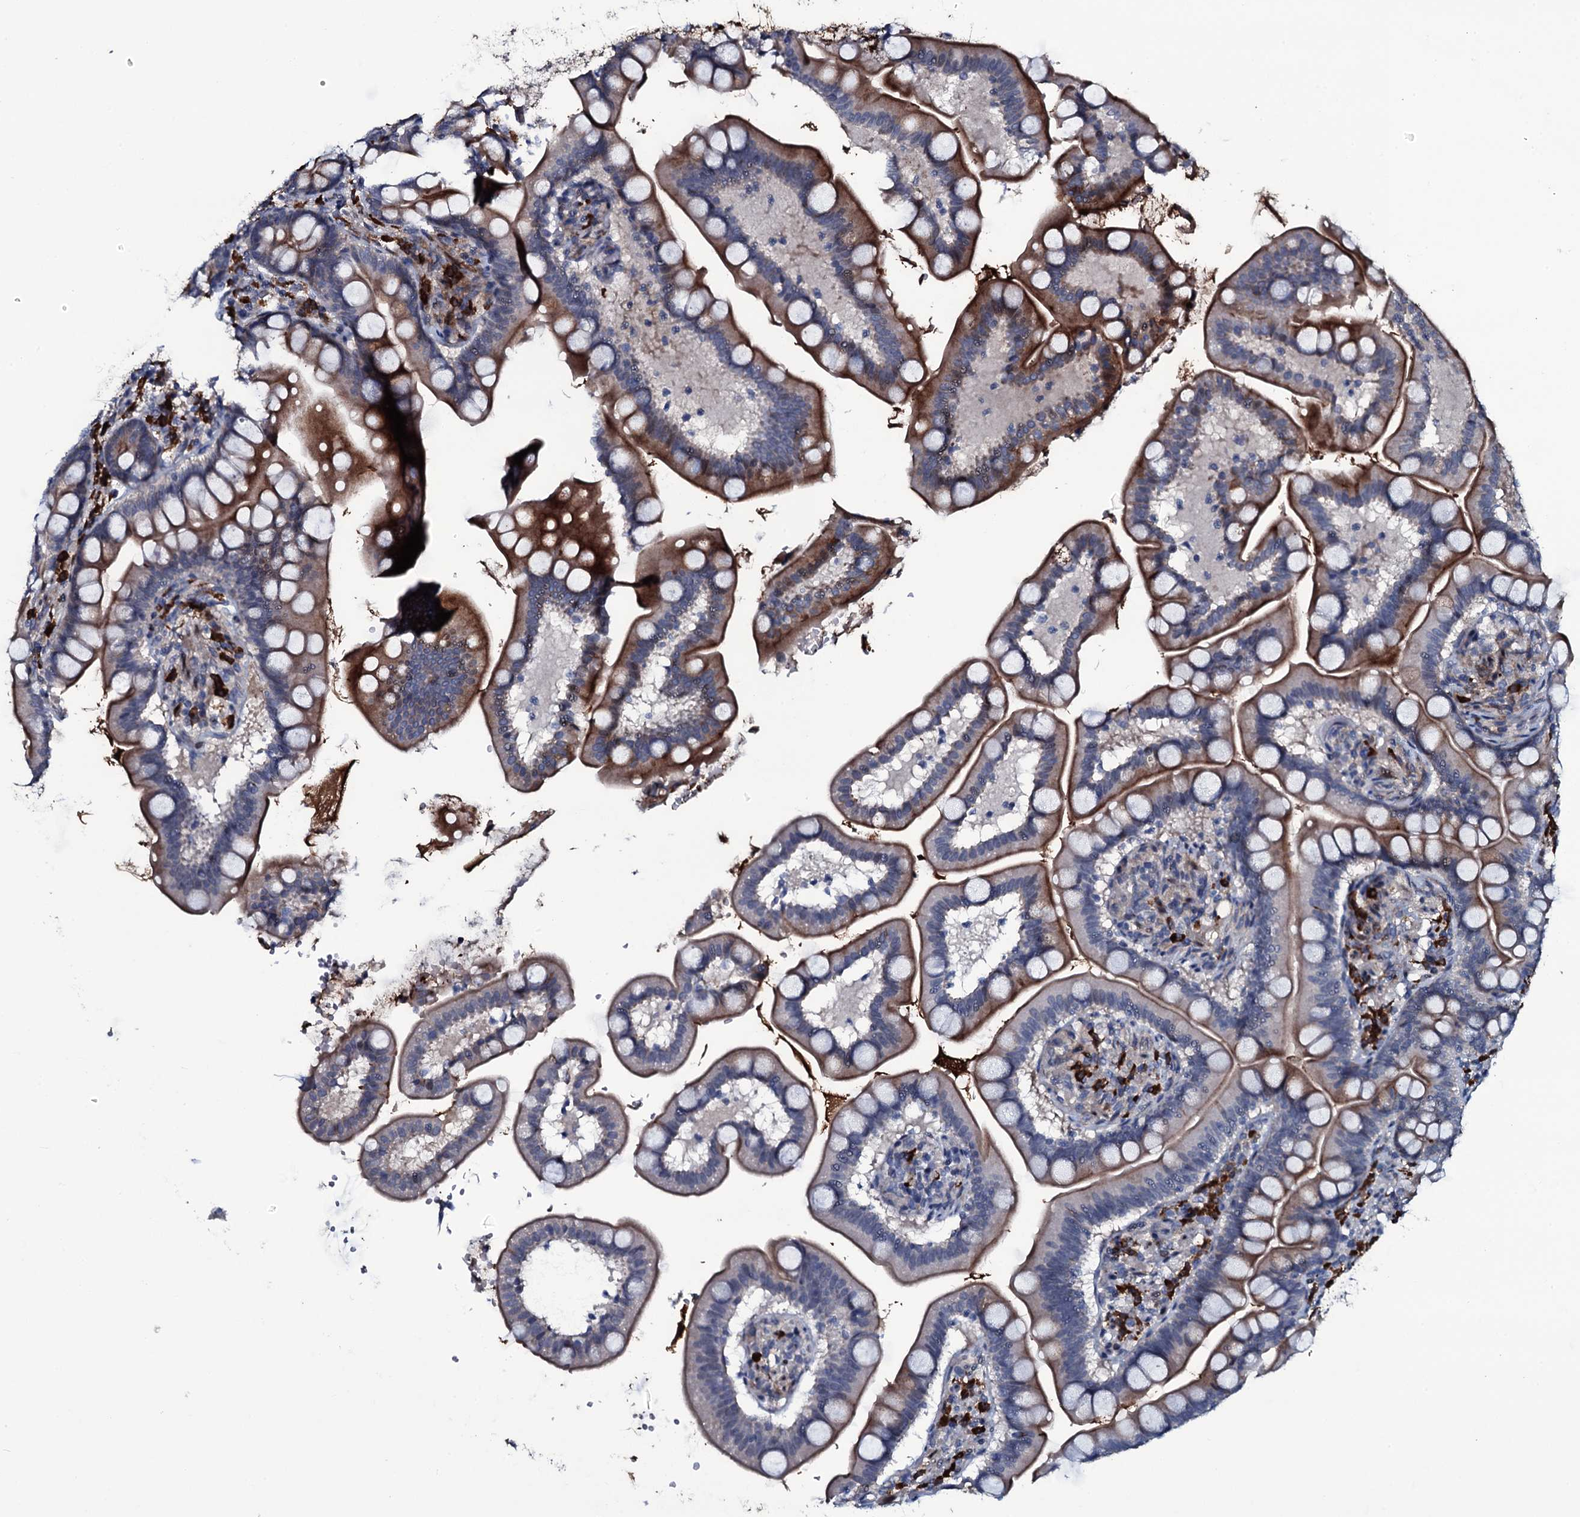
{"staining": {"intensity": "moderate", "quantity": "25%-75%", "location": "cytoplasmic/membranous"}, "tissue": "small intestine", "cell_type": "Glandular cells", "image_type": "normal", "snomed": [{"axis": "morphology", "description": "Normal tissue, NOS"}, {"axis": "topography", "description": "Small intestine"}], "caption": "Immunohistochemical staining of unremarkable human small intestine reveals 25%-75% levels of moderate cytoplasmic/membranous protein positivity in approximately 25%-75% of glandular cells.", "gene": "LYG2", "patient": {"sex": "female", "age": 64}}